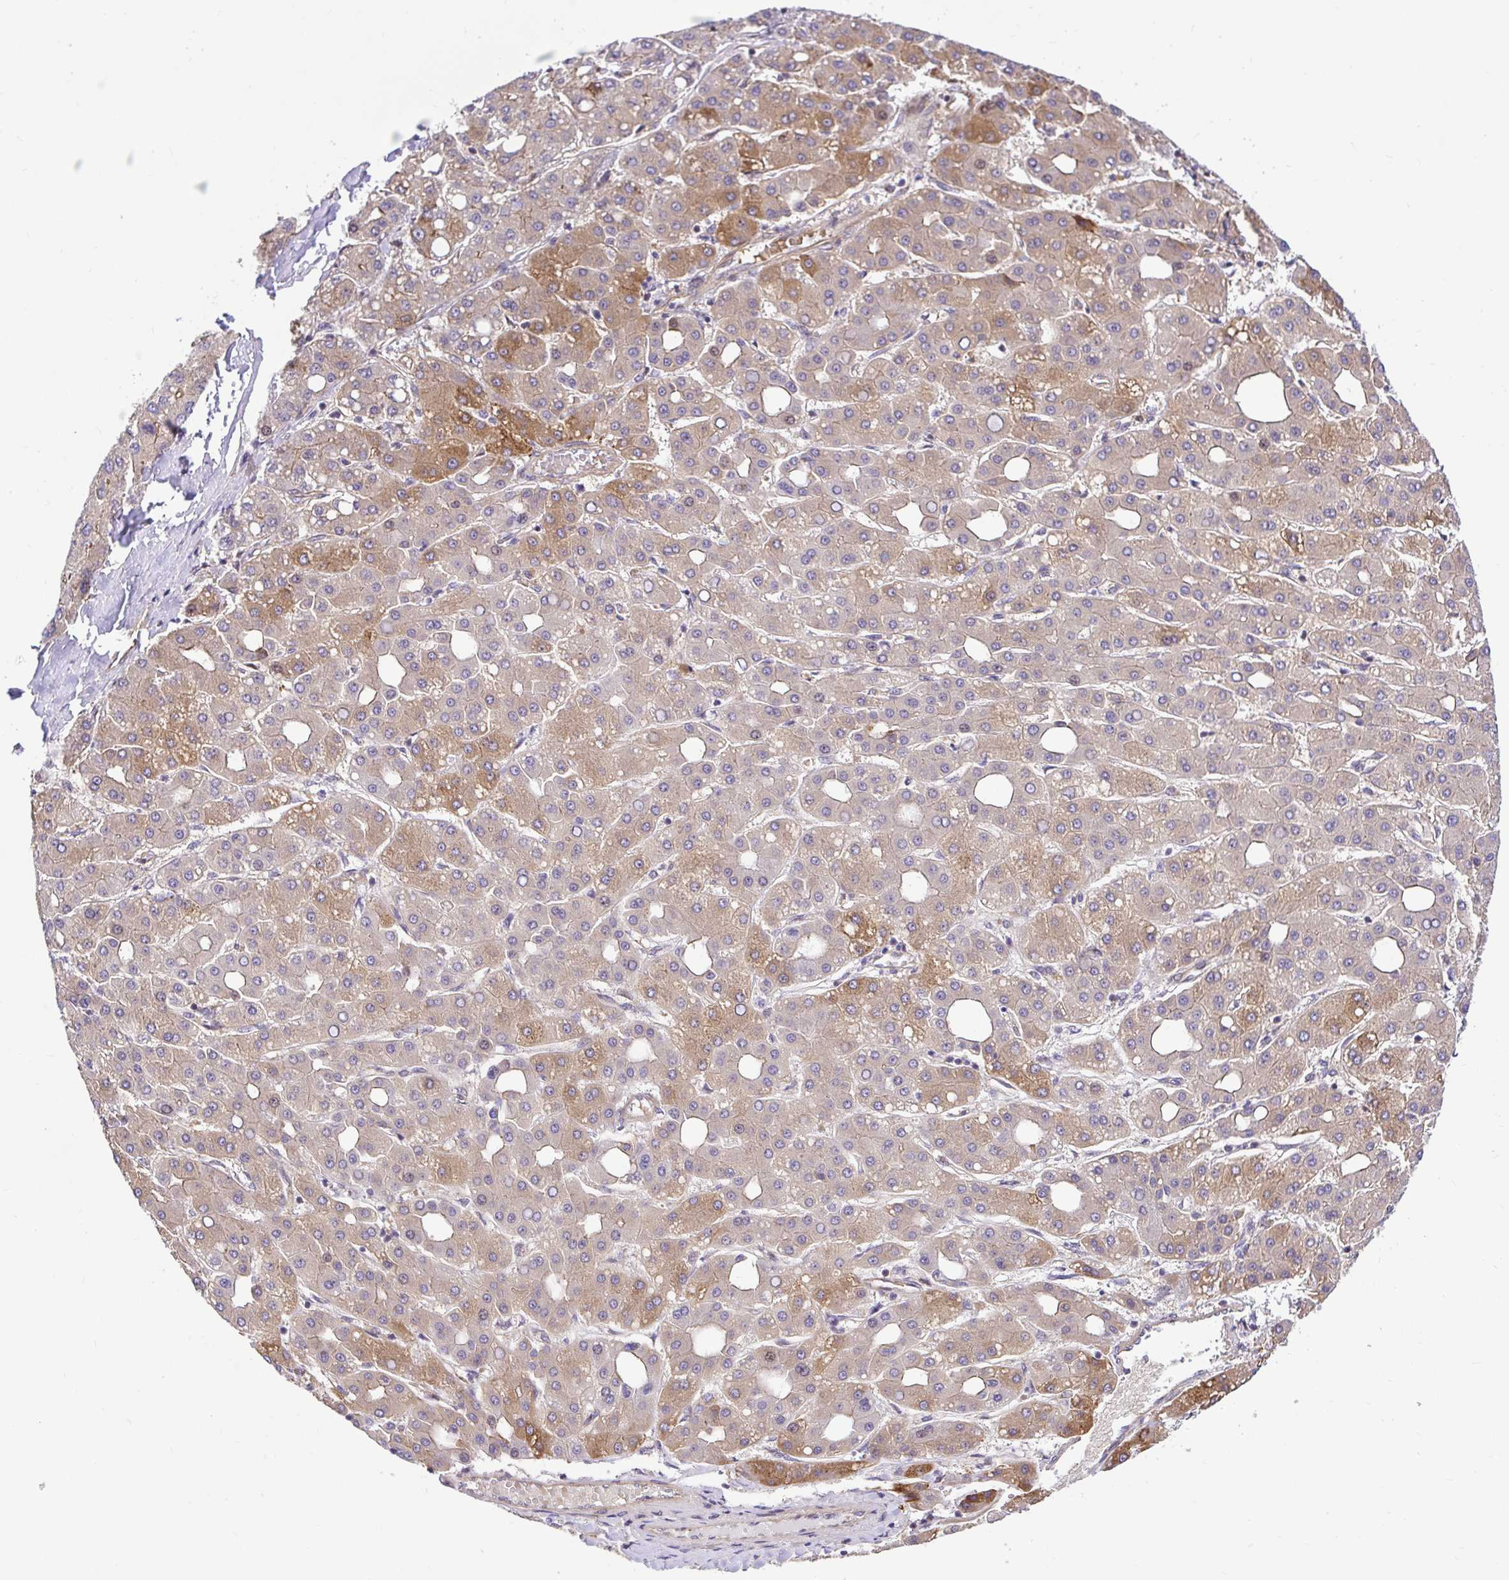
{"staining": {"intensity": "moderate", "quantity": "<25%", "location": "cytoplasmic/membranous"}, "tissue": "liver cancer", "cell_type": "Tumor cells", "image_type": "cancer", "snomed": [{"axis": "morphology", "description": "Carcinoma, Hepatocellular, NOS"}, {"axis": "topography", "description": "Liver"}], "caption": "Liver hepatocellular carcinoma tissue exhibits moderate cytoplasmic/membranous positivity in approximately <25% of tumor cells, visualized by immunohistochemistry. (brown staining indicates protein expression, while blue staining denotes nuclei).", "gene": "TRIM55", "patient": {"sex": "male", "age": 65}}